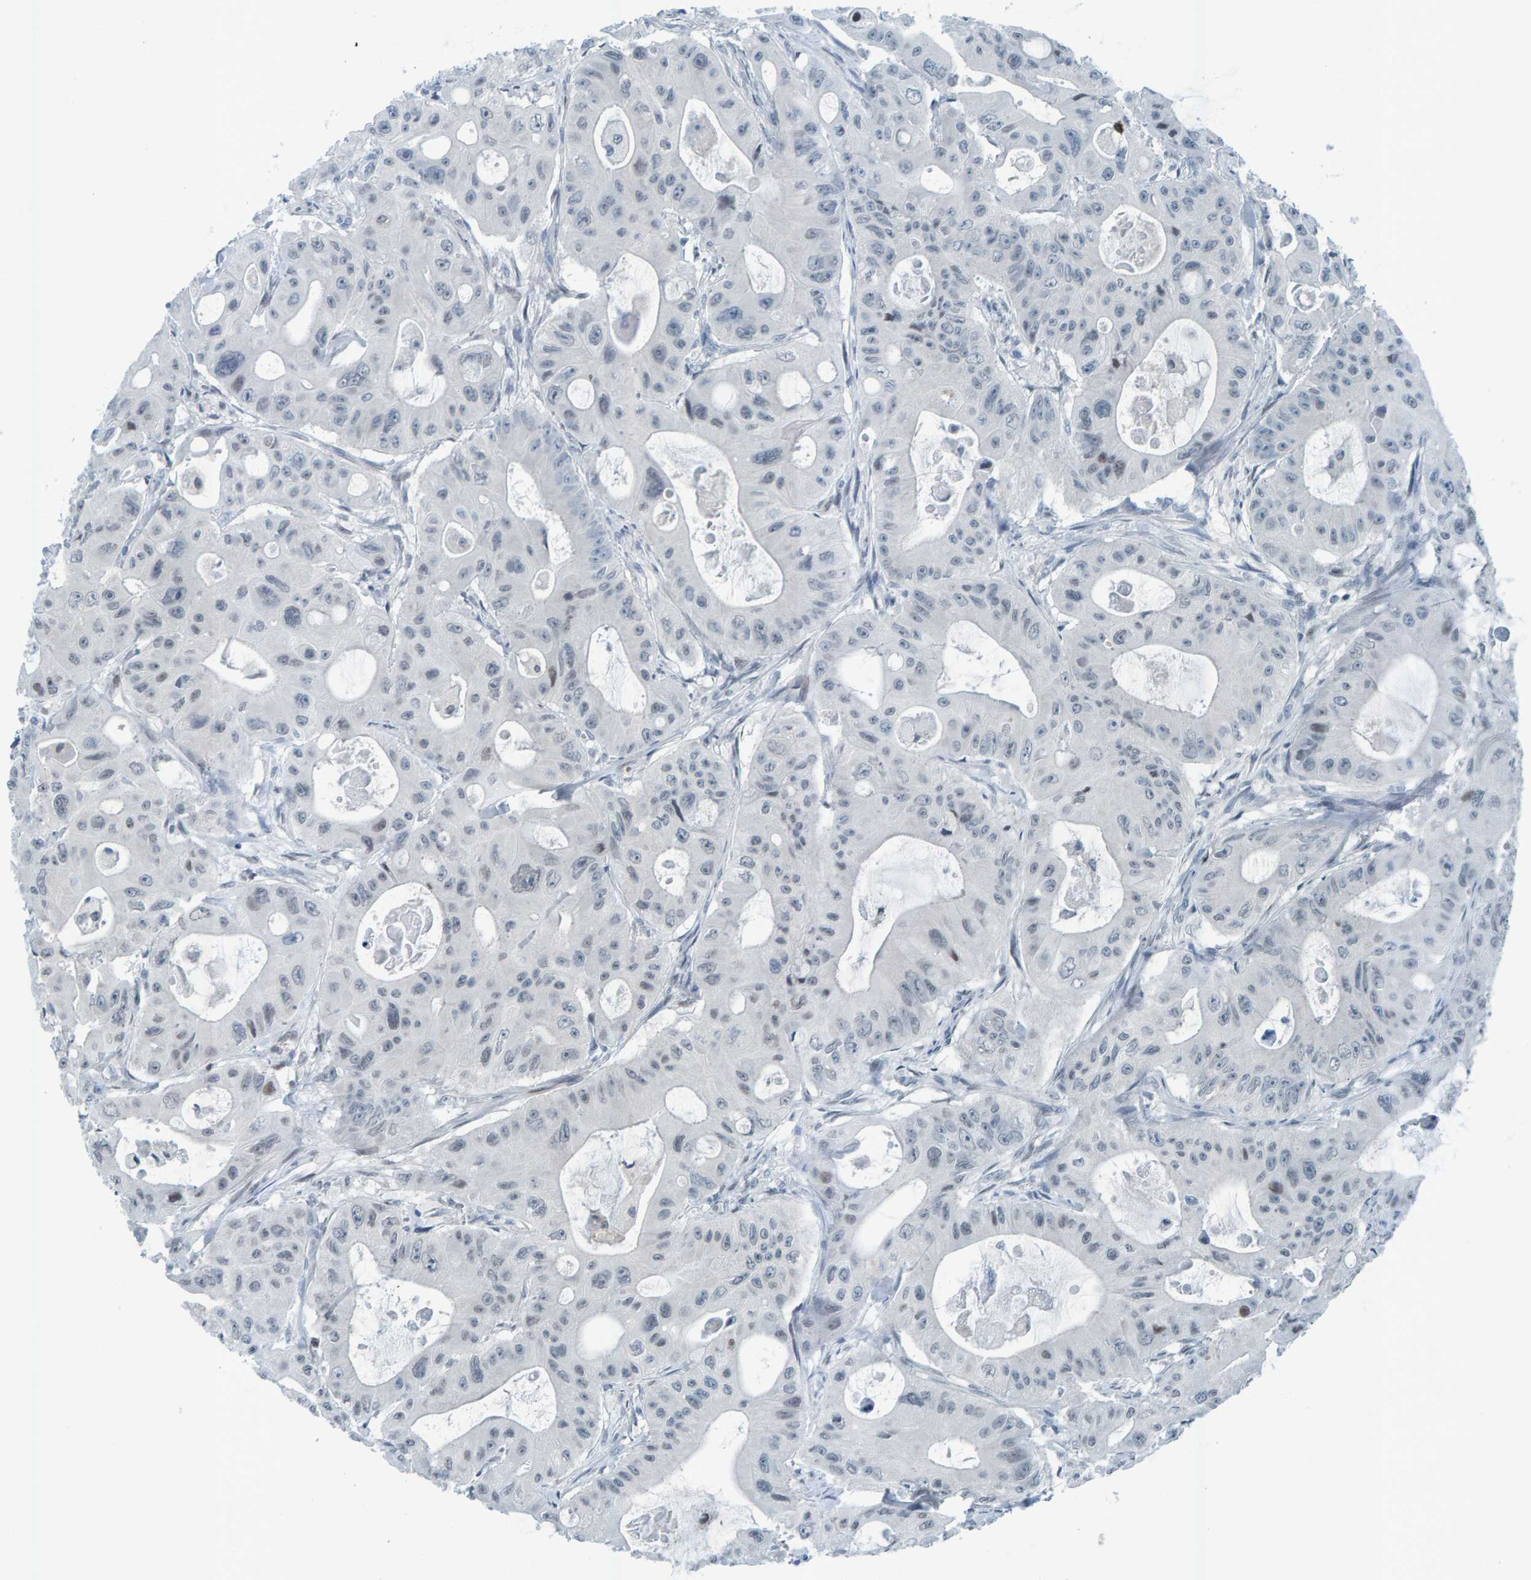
{"staining": {"intensity": "negative", "quantity": "none", "location": "none"}, "tissue": "colorectal cancer", "cell_type": "Tumor cells", "image_type": "cancer", "snomed": [{"axis": "morphology", "description": "Adenocarcinoma, NOS"}, {"axis": "topography", "description": "Colon"}], "caption": "Colorectal cancer stained for a protein using immunohistochemistry (IHC) shows no staining tumor cells.", "gene": "CNP", "patient": {"sex": "female", "age": 46}}